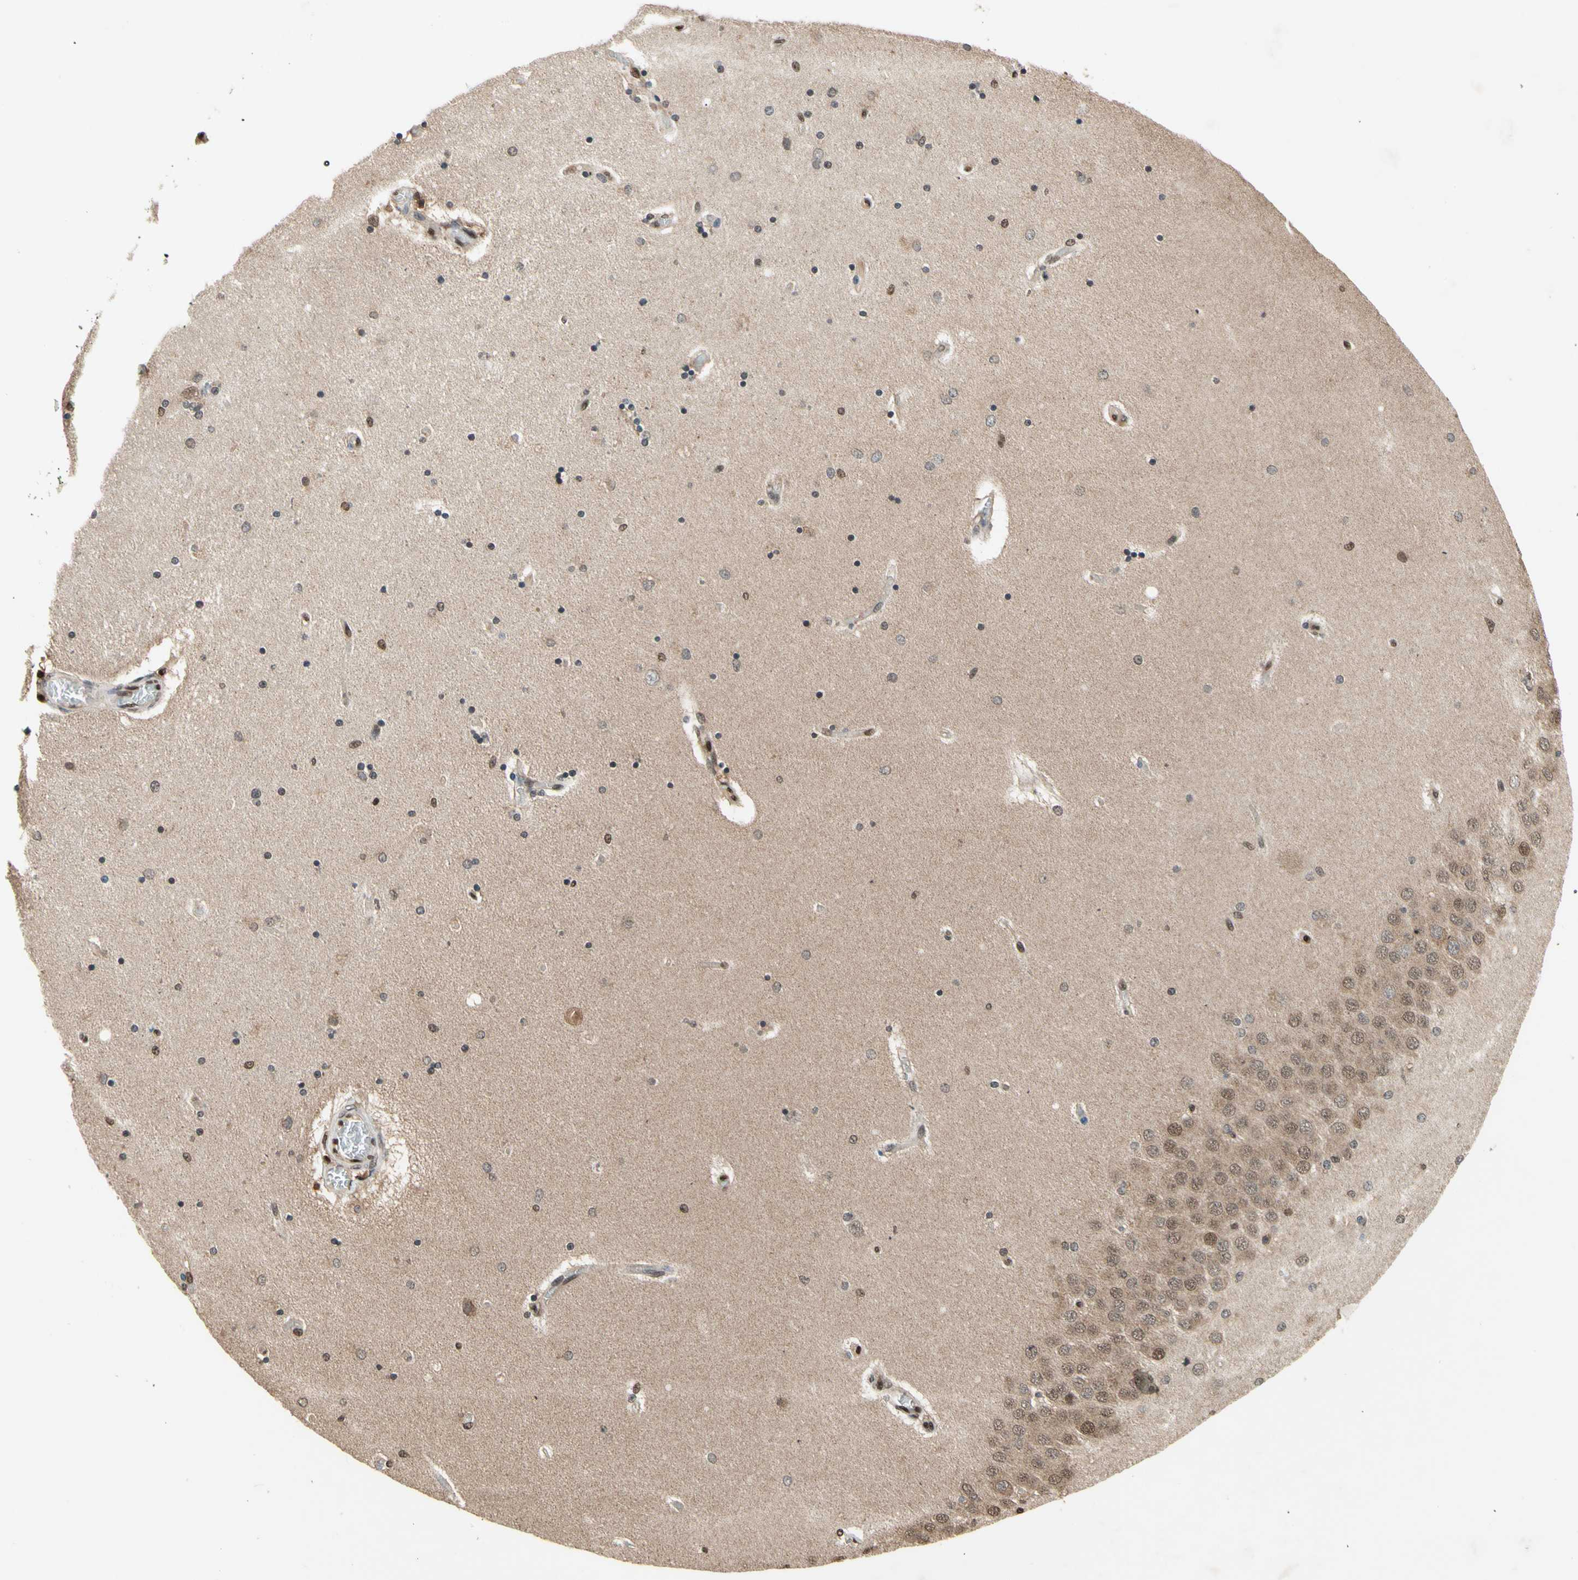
{"staining": {"intensity": "moderate", "quantity": "<25%", "location": "nuclear"}, "tissue": "hippocampus", "cell_type": "Glial cells", "image_type": "normal", "snomed": [{"axis": "morphology", "description": "Normal tissue, NOS"}, {"axis": "topography", "description": "Hippocampus"}], "caption": "Glial cells show moderate nuclear expression in approximately <25% of cells in unremarkable hippocampus.", "gene": "GSR", "patient": {"sex": "female", "age": 54}}